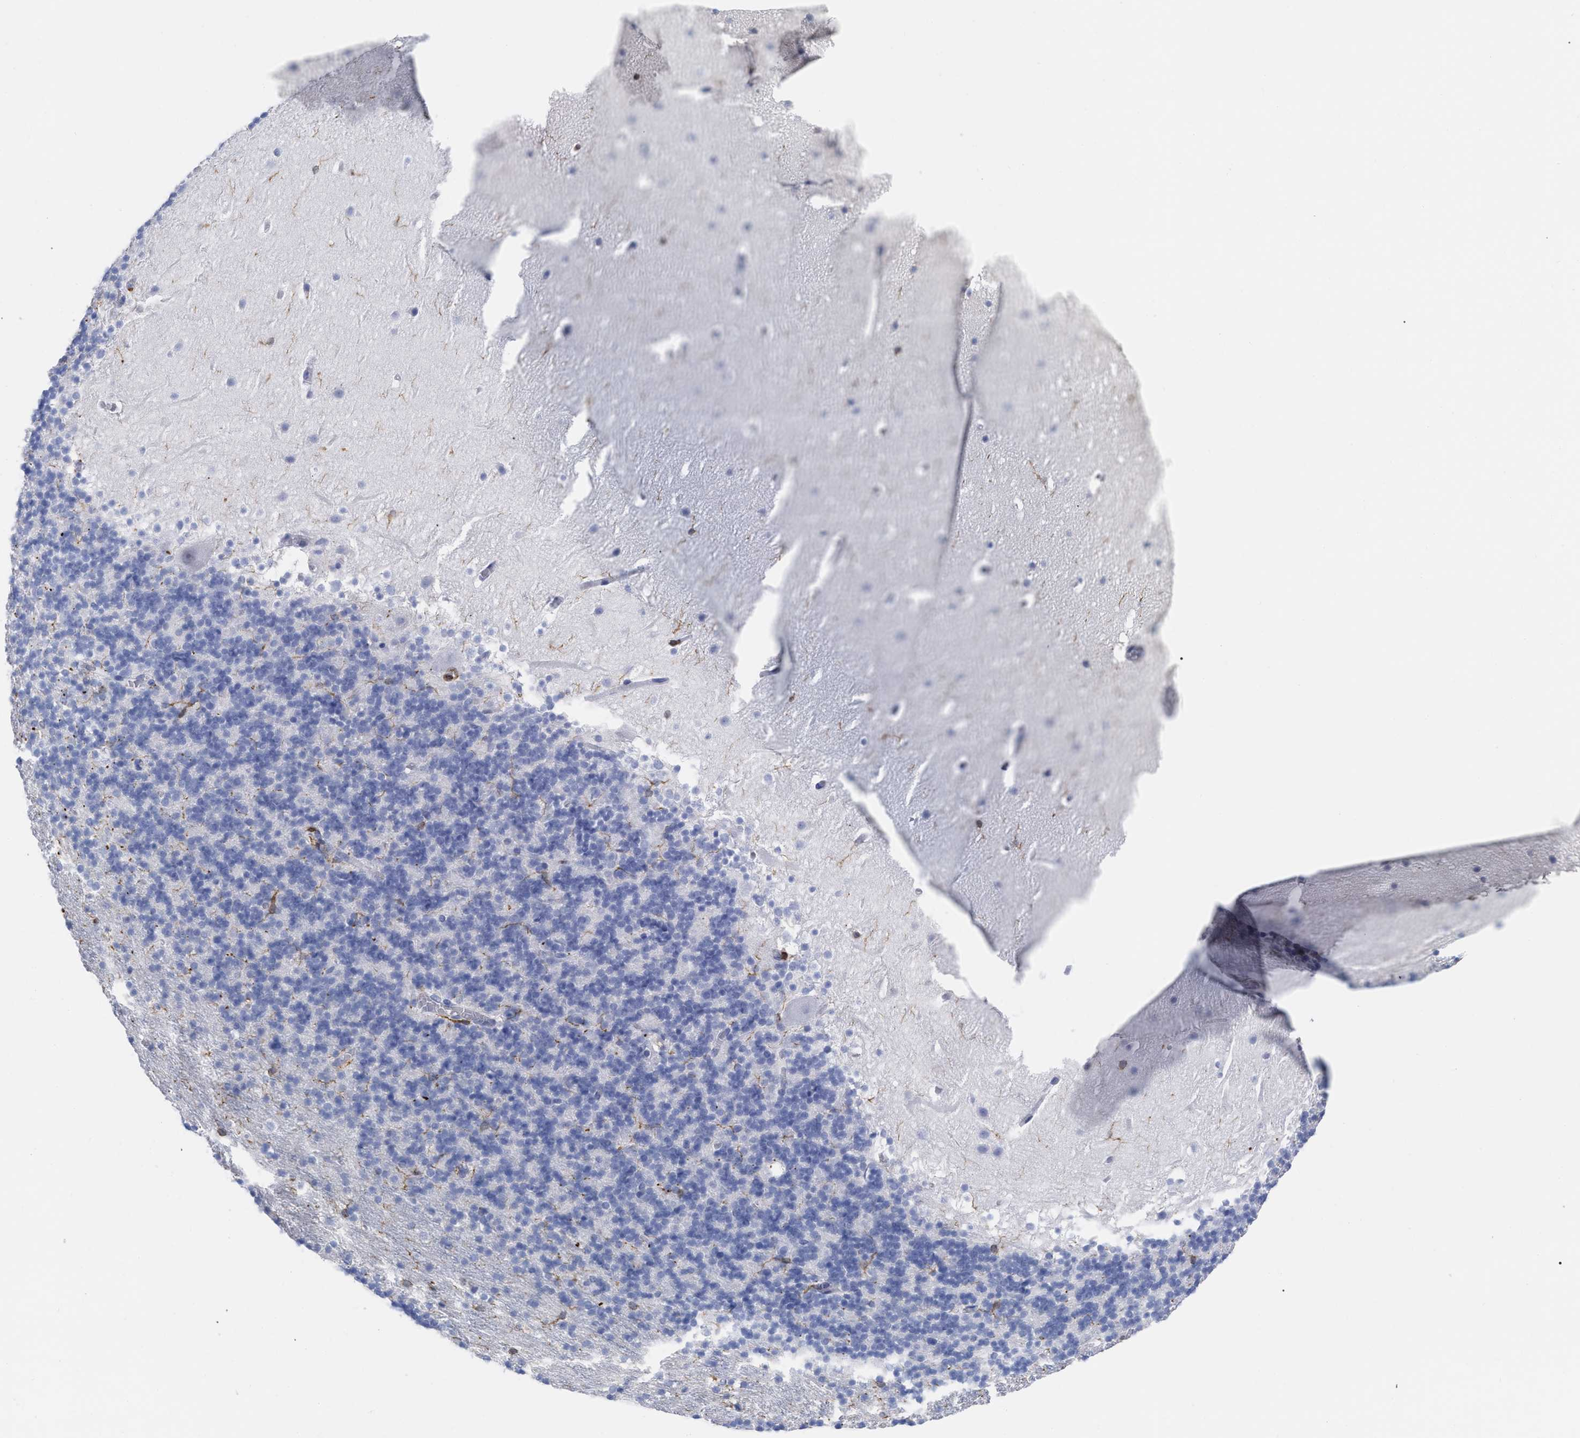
{"staining": {"intensity": "negative", "quantity": "none", "location": "none"}, "tissue": "cerebellum", "cell_type": "Cells in granular layer", "image_type": "normal", "snomed": [{"axis": "morphology", "description": "Normal tissue, NOS"}, {"axis": "topography", "description": "Cerebellum"}], "caption": "Cells in granular layer show no significant protein expression in unremarkable cerebellum. The staining is performed using DAB (3,3'-diaminobenzidine) brown chromogen with nuclei counter-stained in using hematoxylin.", "gene": "HCLS1", "patient": {"sex": "male", "age": 45}}